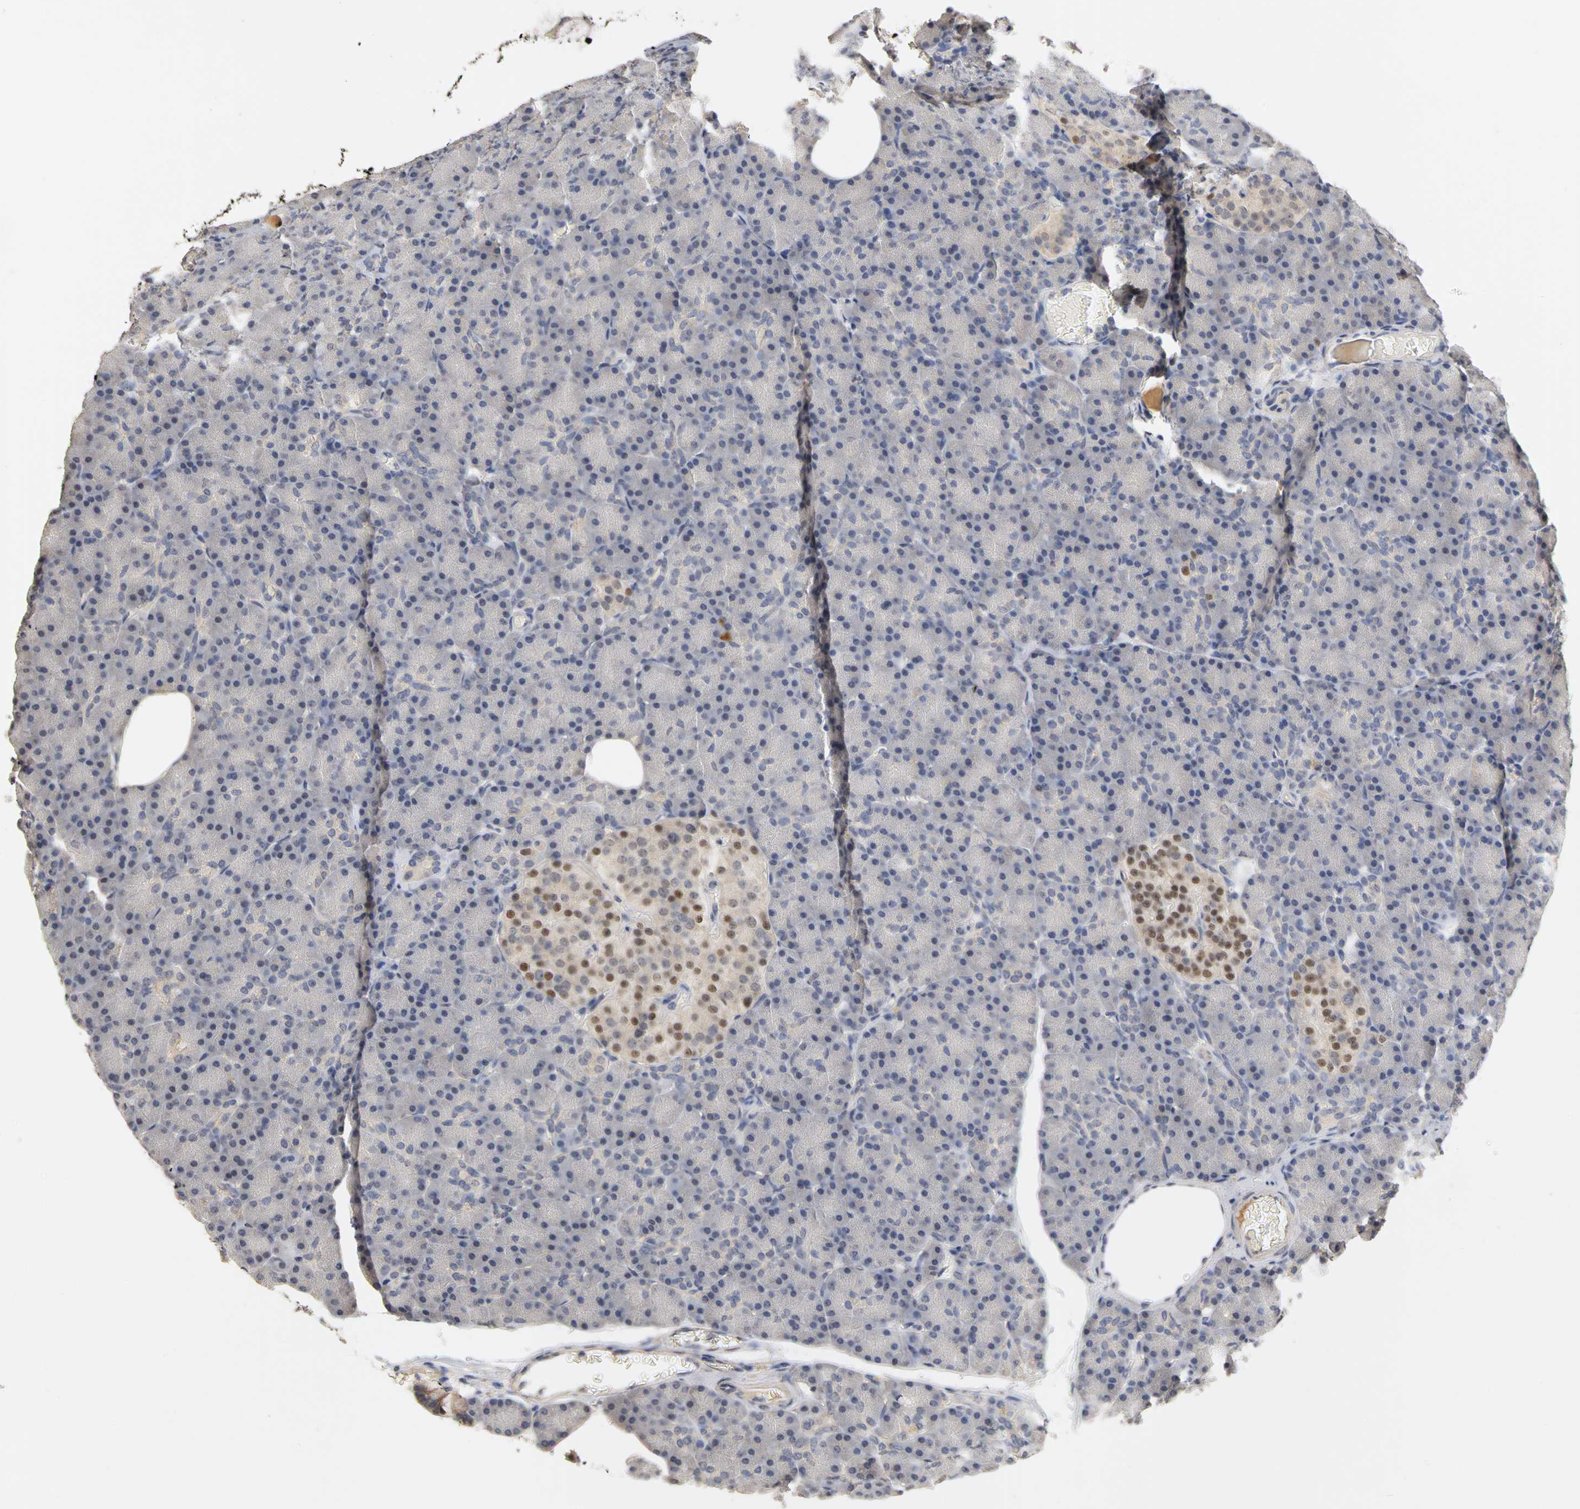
{"staining": {"intensity": "negative", "quantity": "none", "location": "none"}, "tissue": "pancreas", "cell_type": "Exocrine glandular cells", "image_type": "normal", "snomed": [{"axis": "morphology", "description": "Normal tissue, NOS"}, {"axis": "topography", "description": "Pancreas"}], "caption": "A high-resolution micrograph shows immunohistochemistry staining of normal pancreas, which demonstrates no significant positivity in exocrine glandular cells. (DAB immunohistochemistry with hematoxylin counter stain).", "gene": "PGR", "patient": {"sex": "female", "age": 43}}